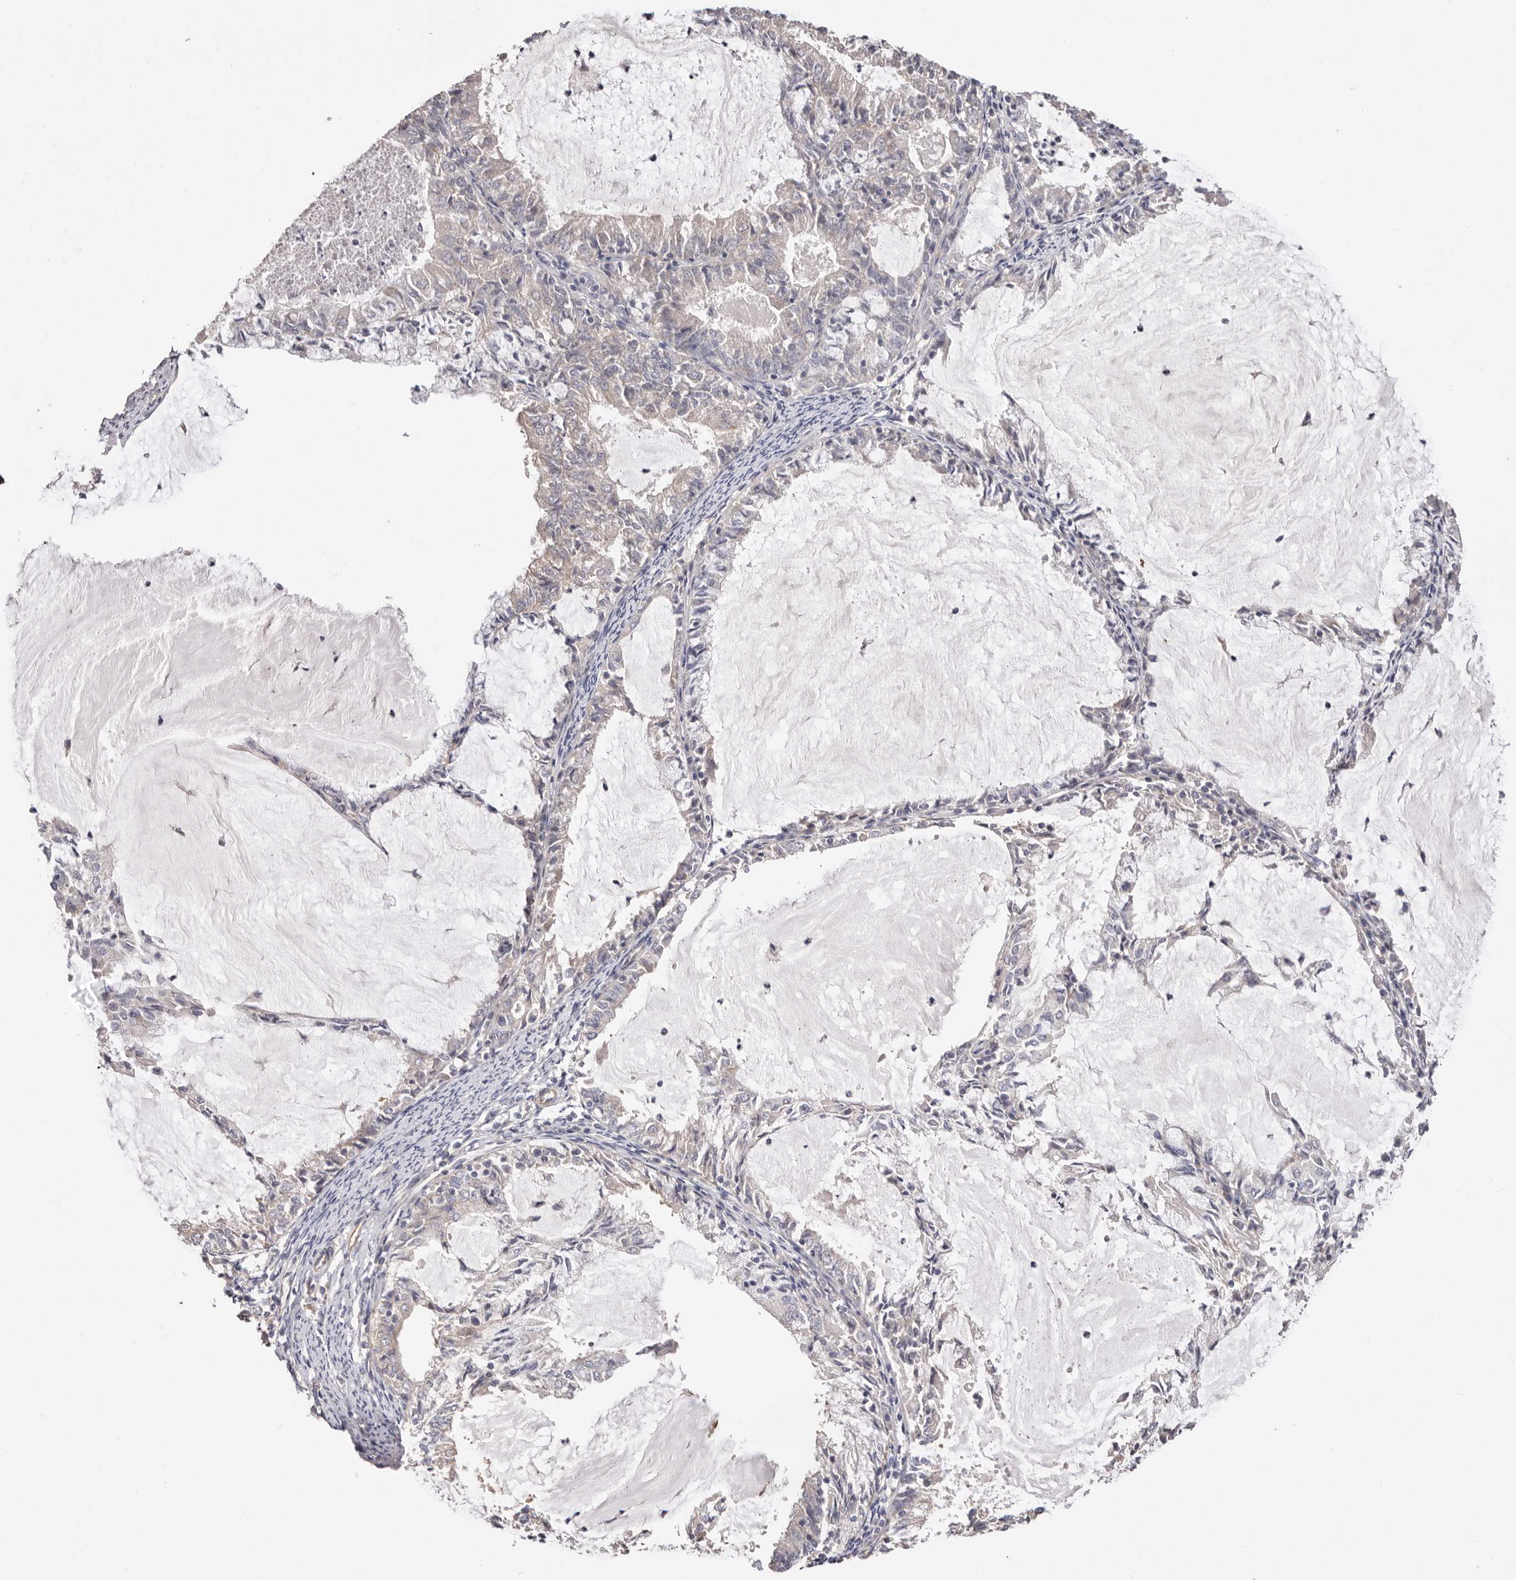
{"staining": {"intensity": "weak", "quantity": "<25%", "location": "cytoplasmic/membranous"}, "tissue": "endometrial cancer", "cell_type": "Tumor cells", "image_type": "cancer", "snomed": [{"axis": "morphology", "description": "Adenocarcinoma, NOS"}, {"axis": "topography", "description": "Endometrium"}], "caption": "Immunohistochemistry (IHC) image of neoplastic tissue: human endometrial cancer stained with DAB displays no significant protein expression in tumor cells.", "gene": "FAM167B", "patient": {"sex": "female", "age": 57}}